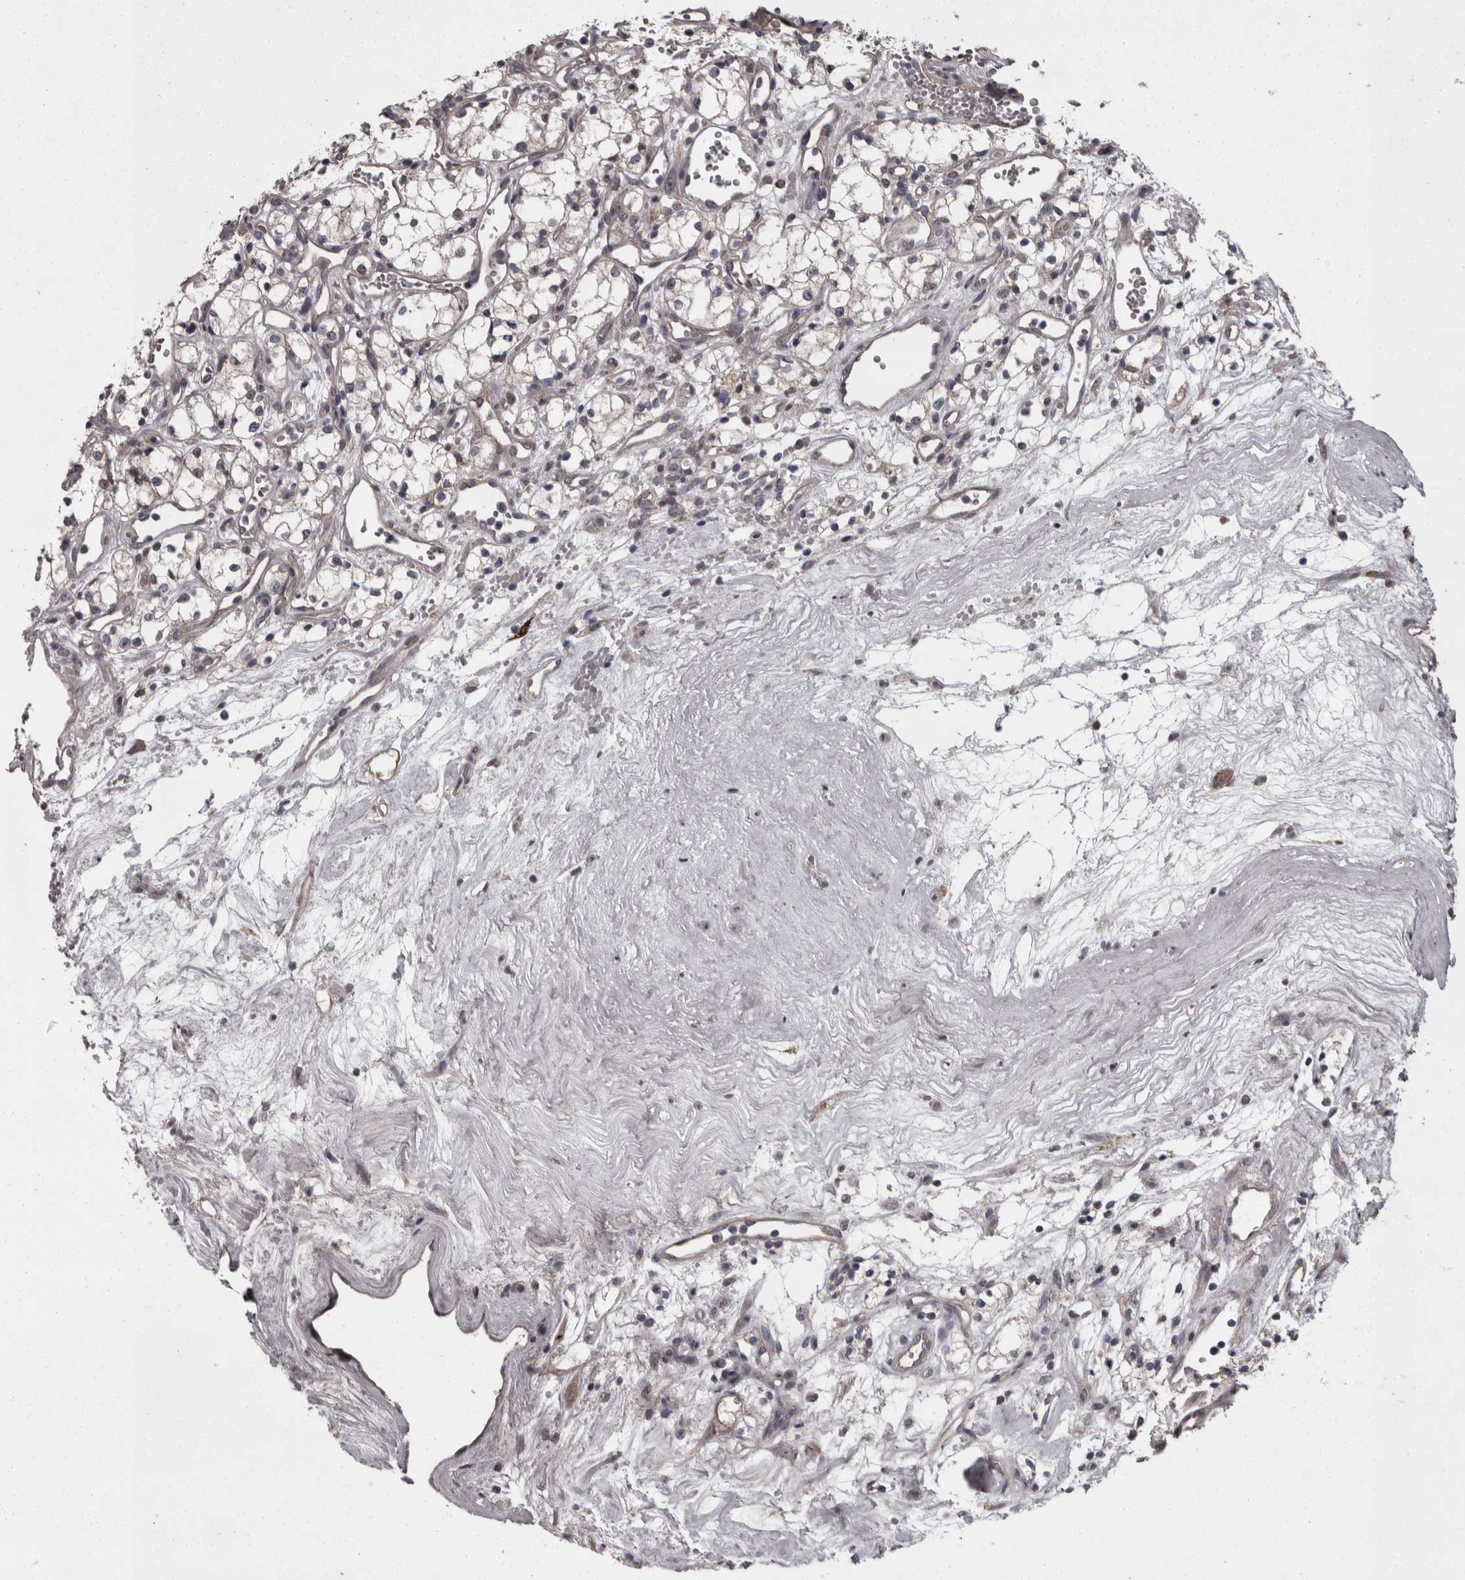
{"staining": {"intensity": "negative", "quantity": "none", "location": "none"}, "tissue": "renal cancer", "cell_type": "Tumor cells", "image_type": "cancer", "snomed": [{"axis": "morphology", "description": "Adenocarcinoma, NOS"}, {"axis": "topography", "description": "Kidney"}], "caption": "IHC photomicrograph of neoplastic tissue: renal cancer (adenocarcinoma) stained with DAB shows no significant protein staining in tumor cells.", "gene": "PCDH17", "patient": {"sex": "male", "age": 59}}